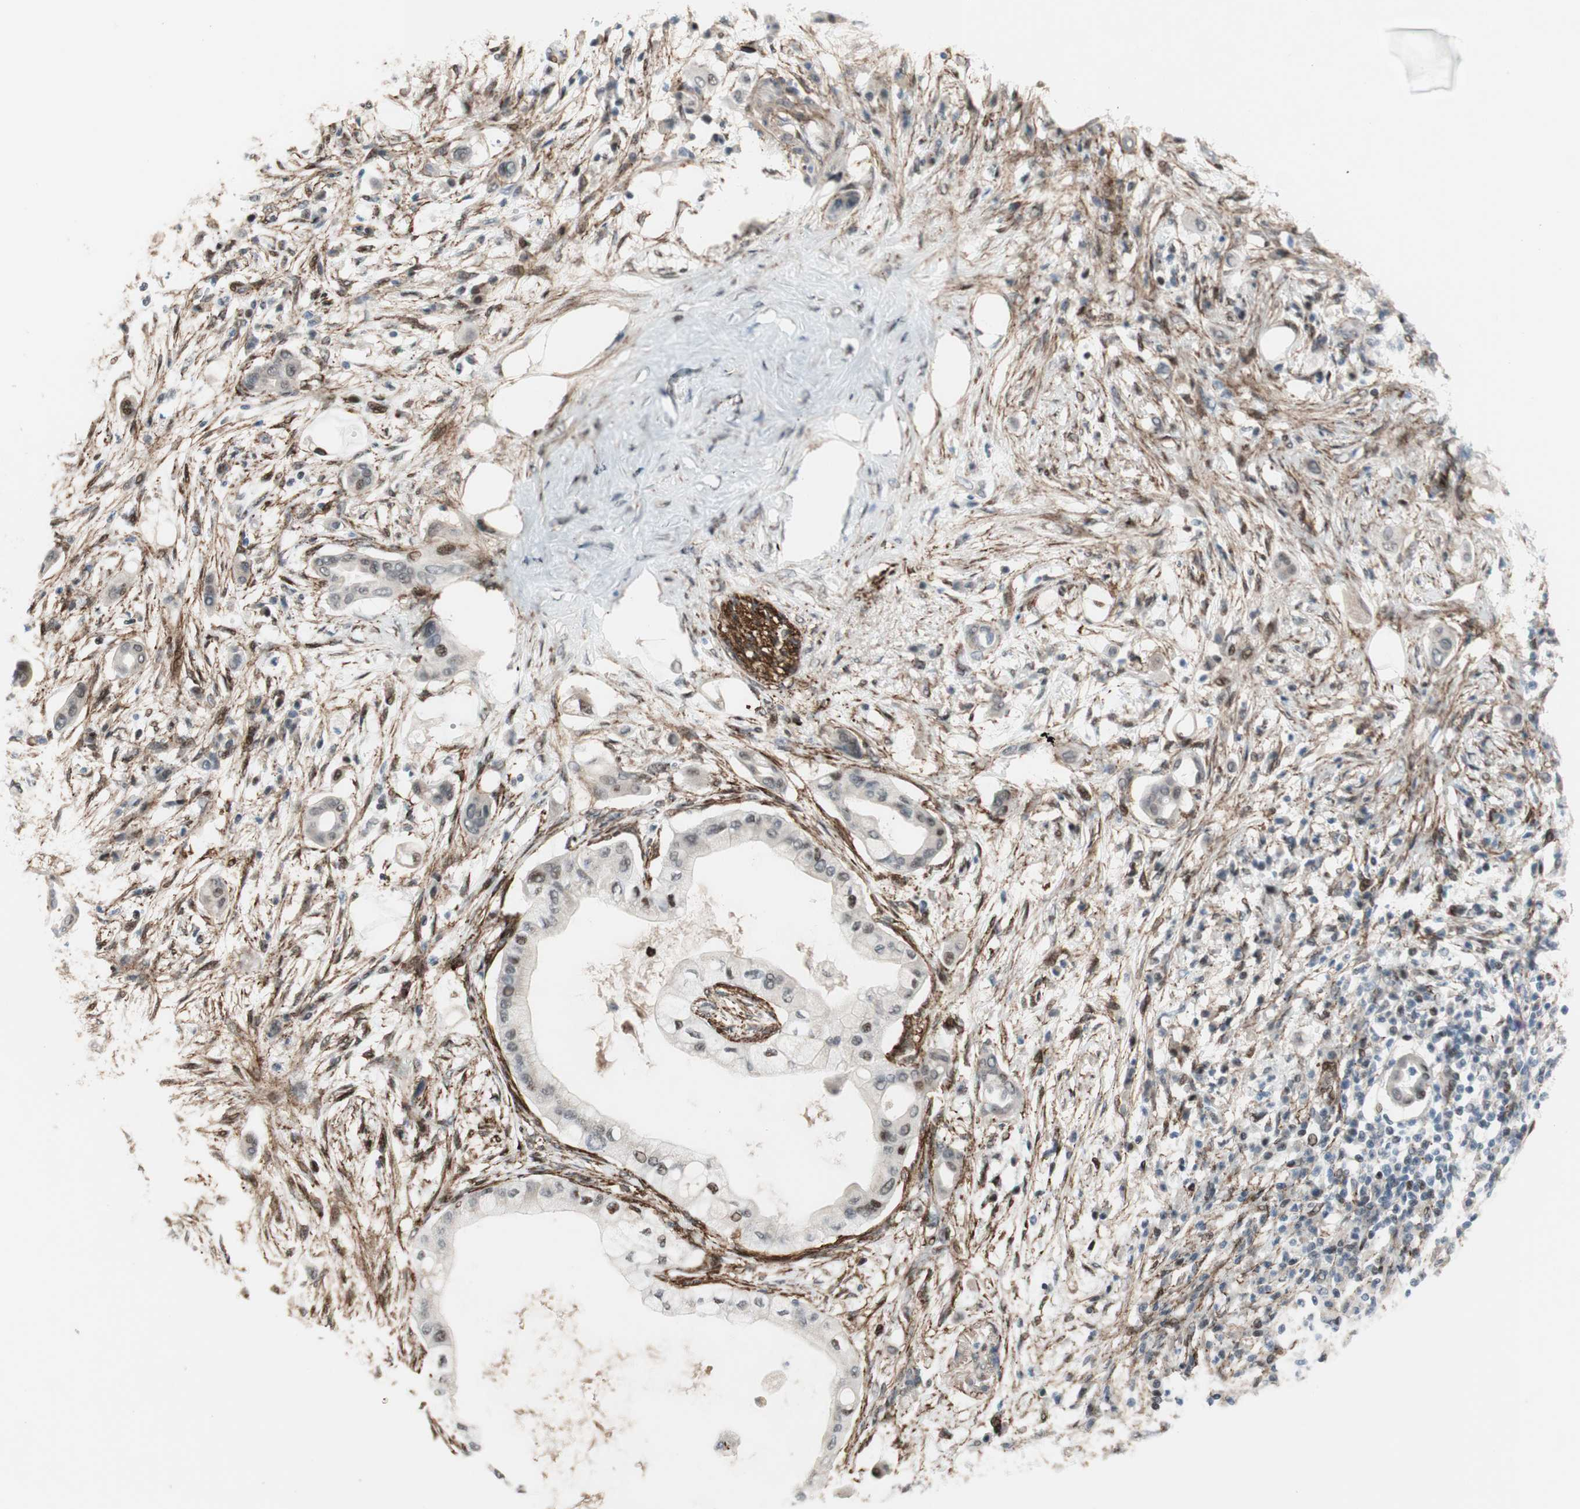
{"staining": {"intensity": "moderate", "quantity": "<25%", "location": "nuclear"}, "tissue": "pancreatic cancer", "cell_type": "Tumor cells", "image_type": "cancer", "snomed": [{"axis": "morphology", "description": "Adenocarcinoma, NOS"}, {"axis": "morphology", "description": "Adenocarcinoma, metastatic, NOS"}, {"axis": "topography", "description": "Lymph node"}, {"axis": "topography", "description": "Pancreas"}, {"axis": "topography", "description": "Duodenum"}], "caption": "Approximately <25% of tumor cells in metastatic adenocarcinoma (pancreatic) exhibit moderate nuclear protein staining as visualized by brown immunohistochemical staining.", "gene": "FBXO44", "patient": {"sex": "female", "age": 64}}